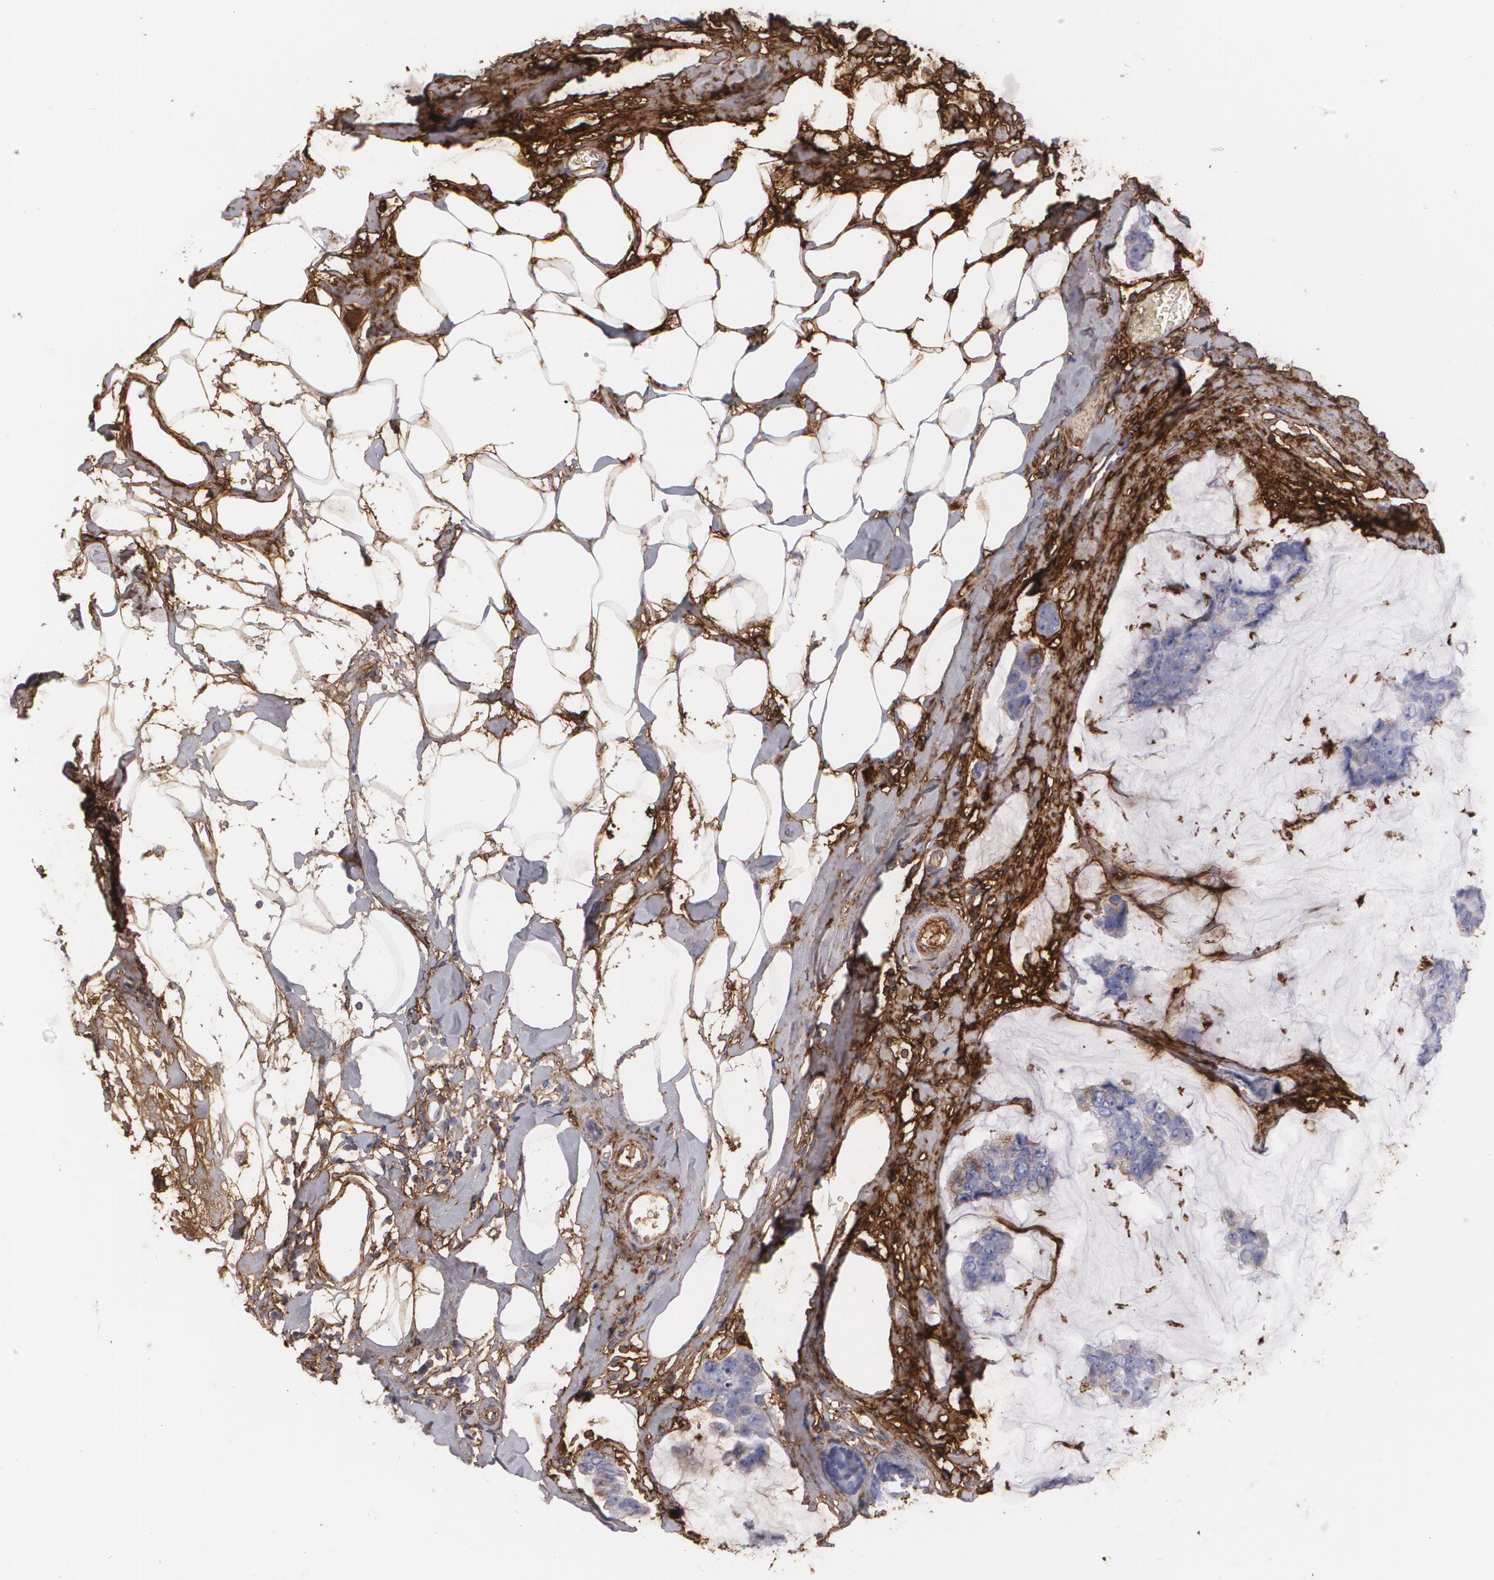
{"staining": {"intensity": "weak", "quantity": ">75%", "location": "cytoplasmic/membranous"}, "tissue": "breast cancer", "cell_type": "Tumor cells", "image_type": "cancer", "snomed": [{"axis": "morphology", "description": "Normal tissue, NOS"}, {"axis": "morphology", "description": "Duct carcinoma"}, {"axis": "topography", "description": "Breast"}], "caption": "This micrograph demonstrates breast cancer stained with IHC to label a protein in brown. The cytoplasmic/membranous of tumor cells show weak positivity for the protein. Nuclei are counter-stained blue.", "gene": "FBLN1", "patient": {"sex": "female", "age": 50}}